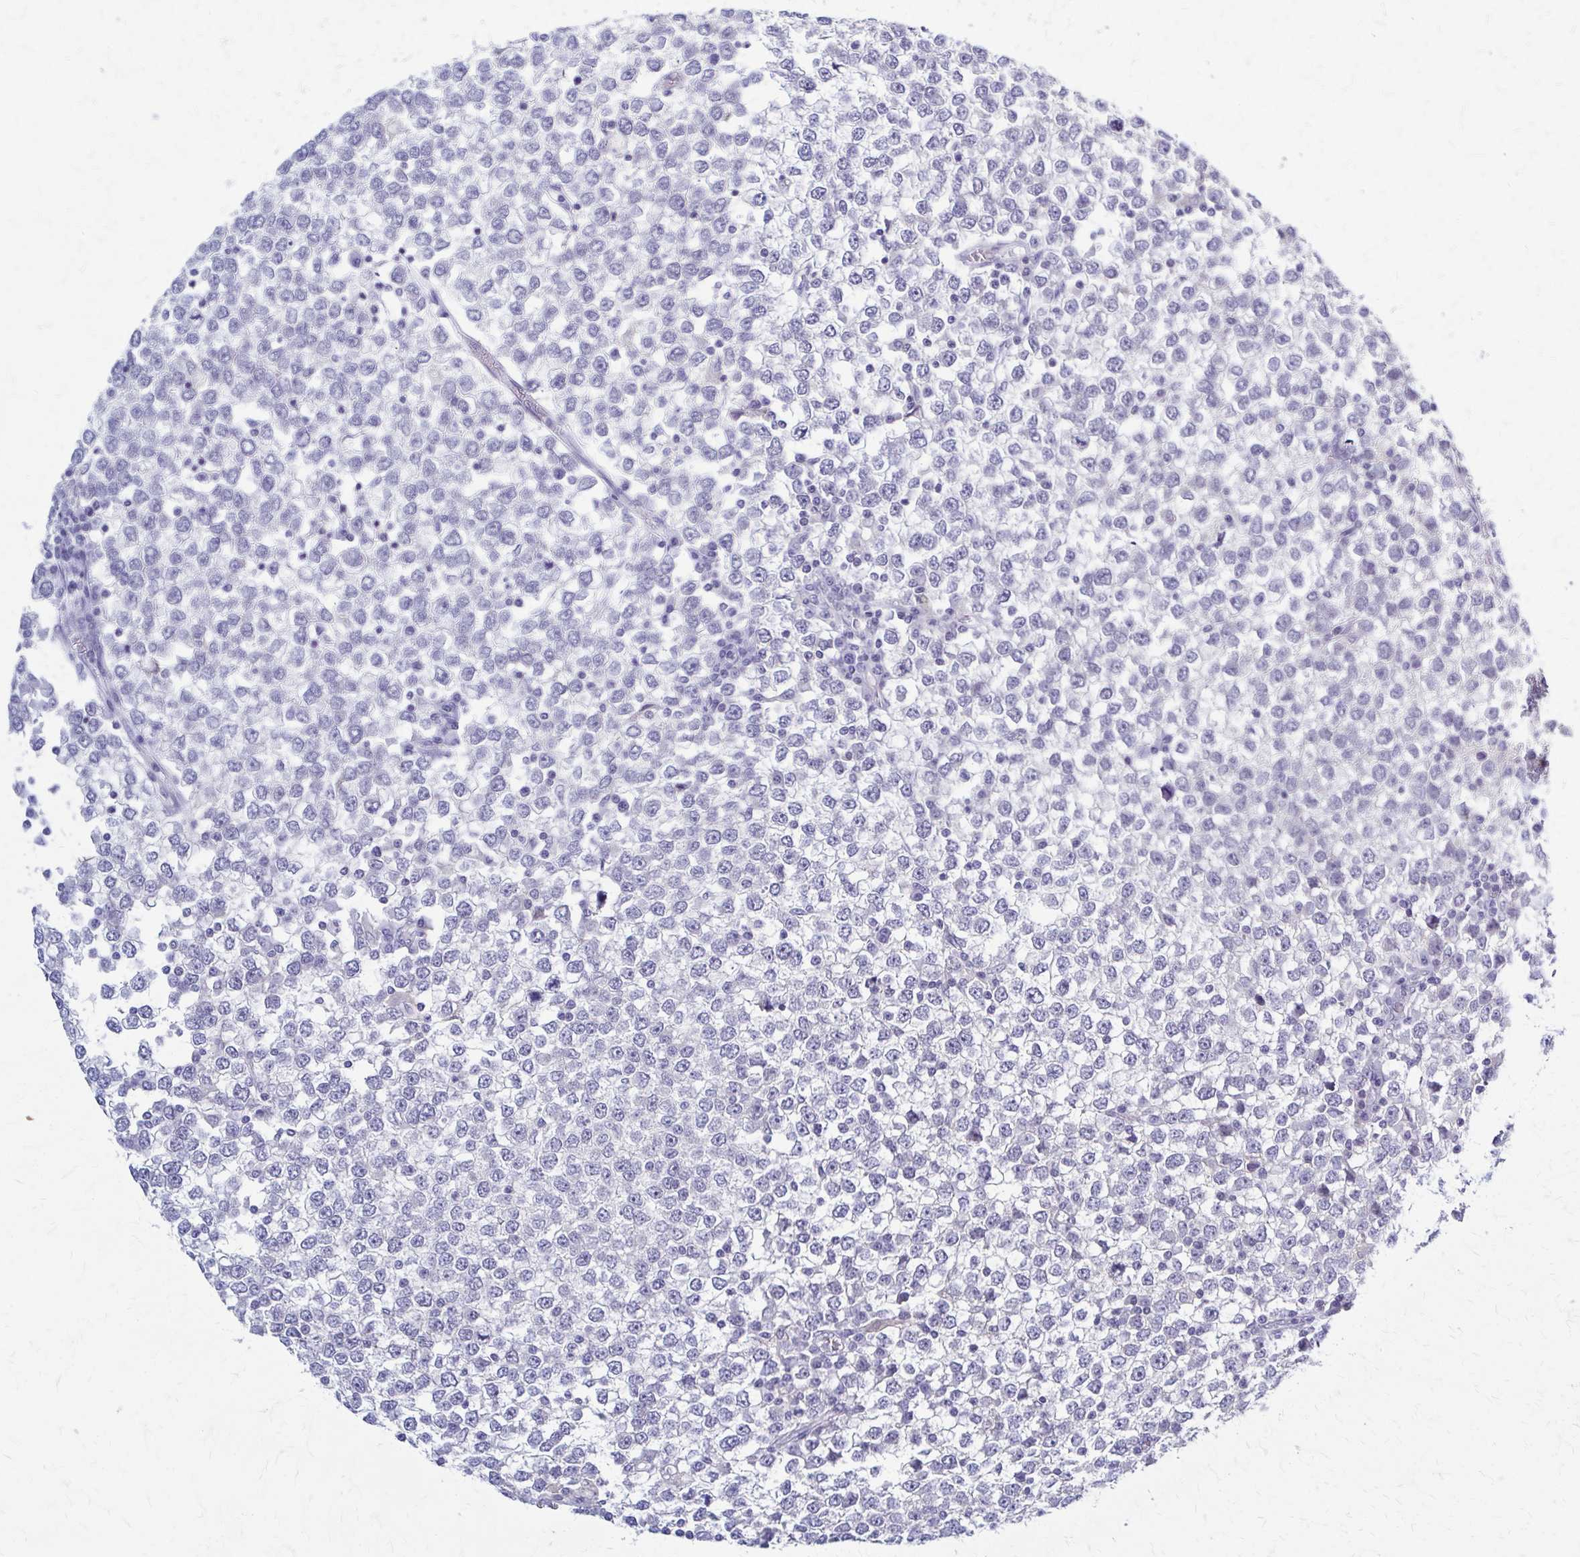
{"staining": {"intensity": "negative", "quantity": "none", "location": "none"}, "tissue": "testis cancer", "cell_type": "Tumor cells", "image_type": "cancer", "snomed": [{"axis": "morphology", "description": "Seminoma, NOS"}, {"axis": "topography", "description": "Testis"}], "caption": "This is an immunohistochemistry histopathology image of human seminoma (testis). There is no staining in tumor cells.", "gene": "RHOBTB2", "patient": {"sex": "male", "age": 65}}